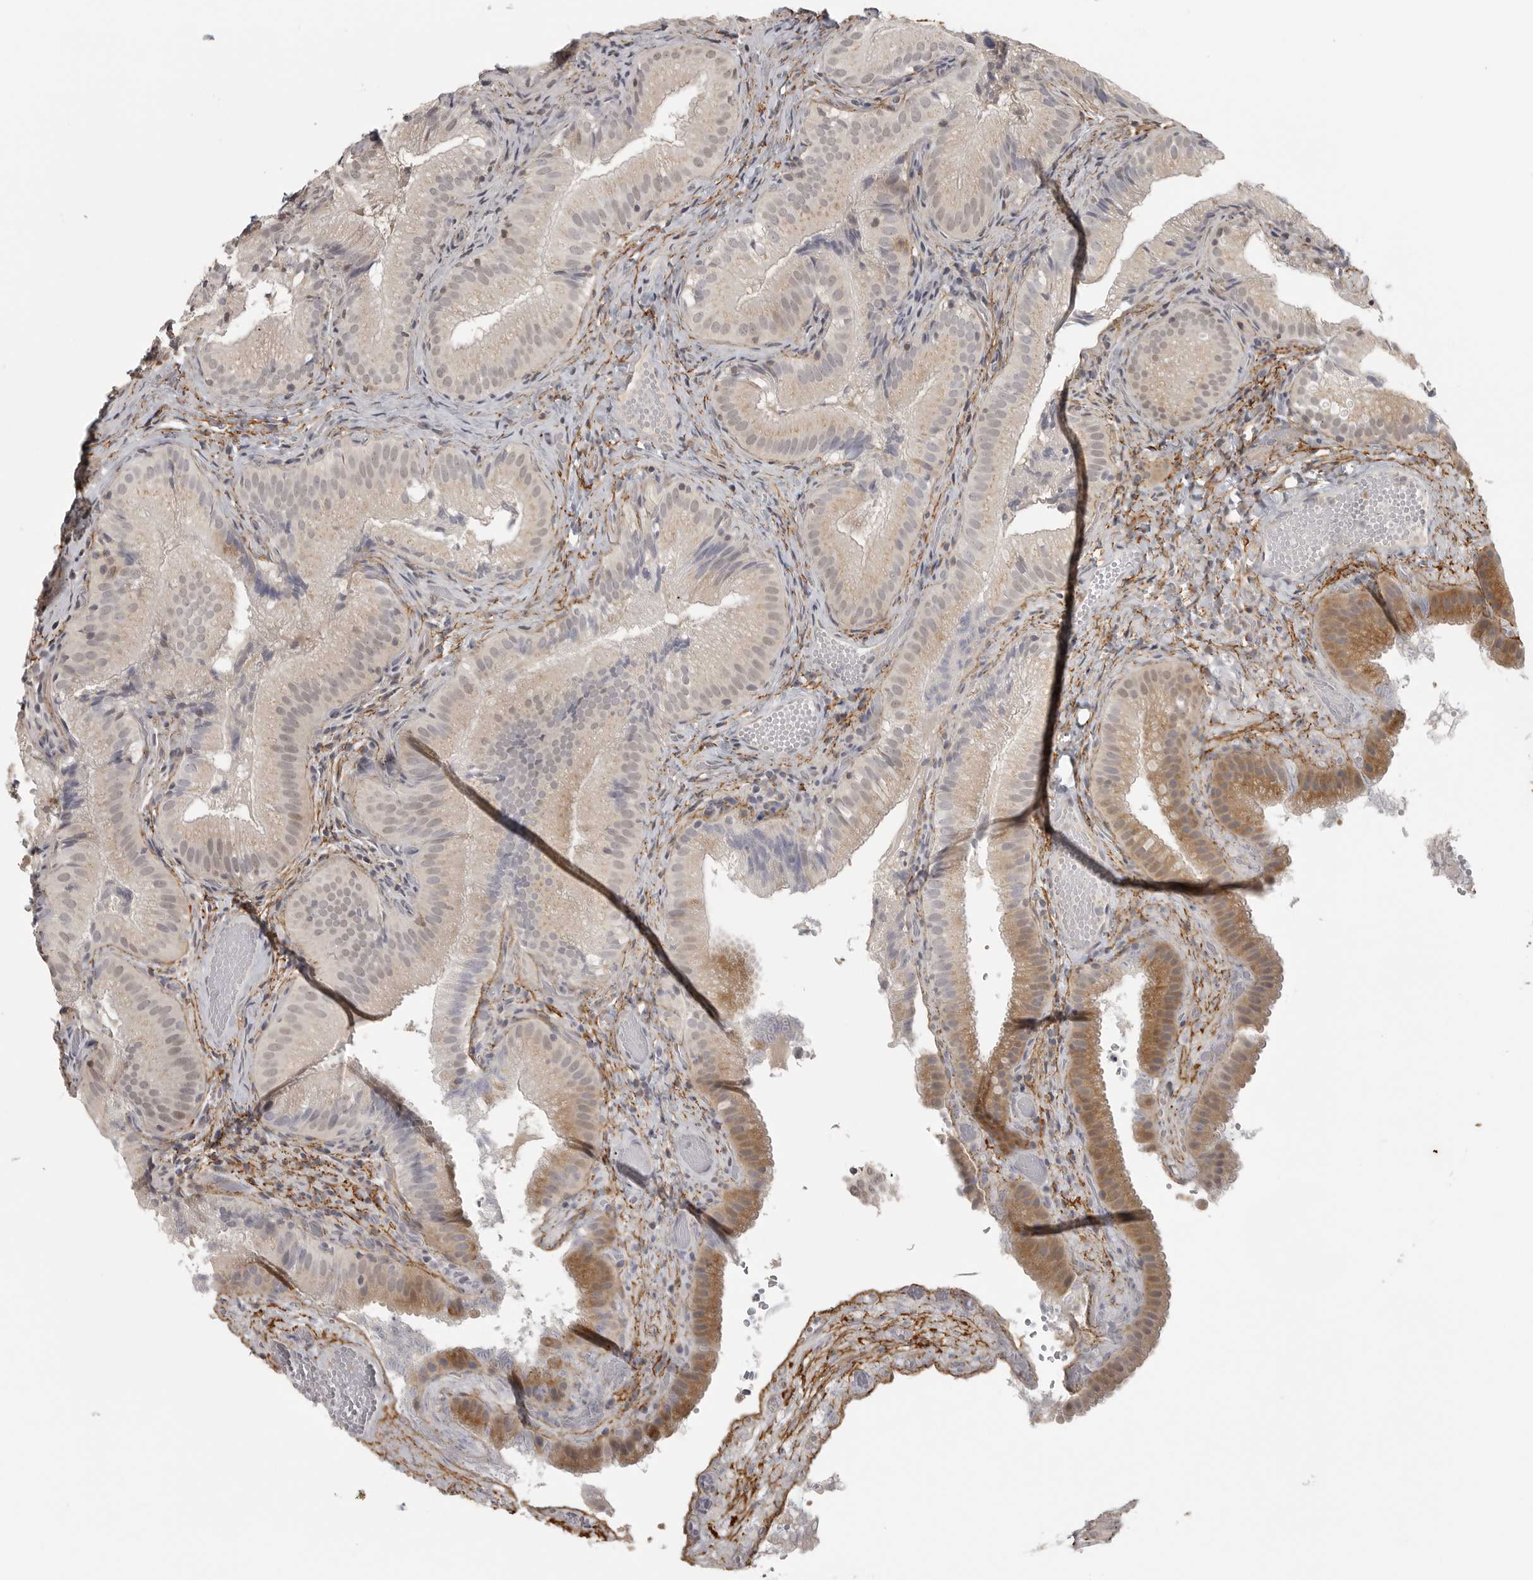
{"staining": {"intensity": "moderate", "quantity": "<25%", "location": "cytoplasmic/membranous"}, "tissue": "gallbladder", "cell_type": "Glandular cells", "image_type": "normal", "snomed": [{"axis": "morphology", "description": "Normal tissue, NOS"}, {"axis": "topography", "description": "Gallbladder"}], "caption": "This photomicrograph shows benign gallbladder stained with immunohistochemistry to label a protein in brown. The cytoplasmic/membranous of glandular cells show moderate positivity for the protein. Nuclei are counter-stained blue.", "gene": "UROD", "patient": {"sex": "female", "age": 30}}